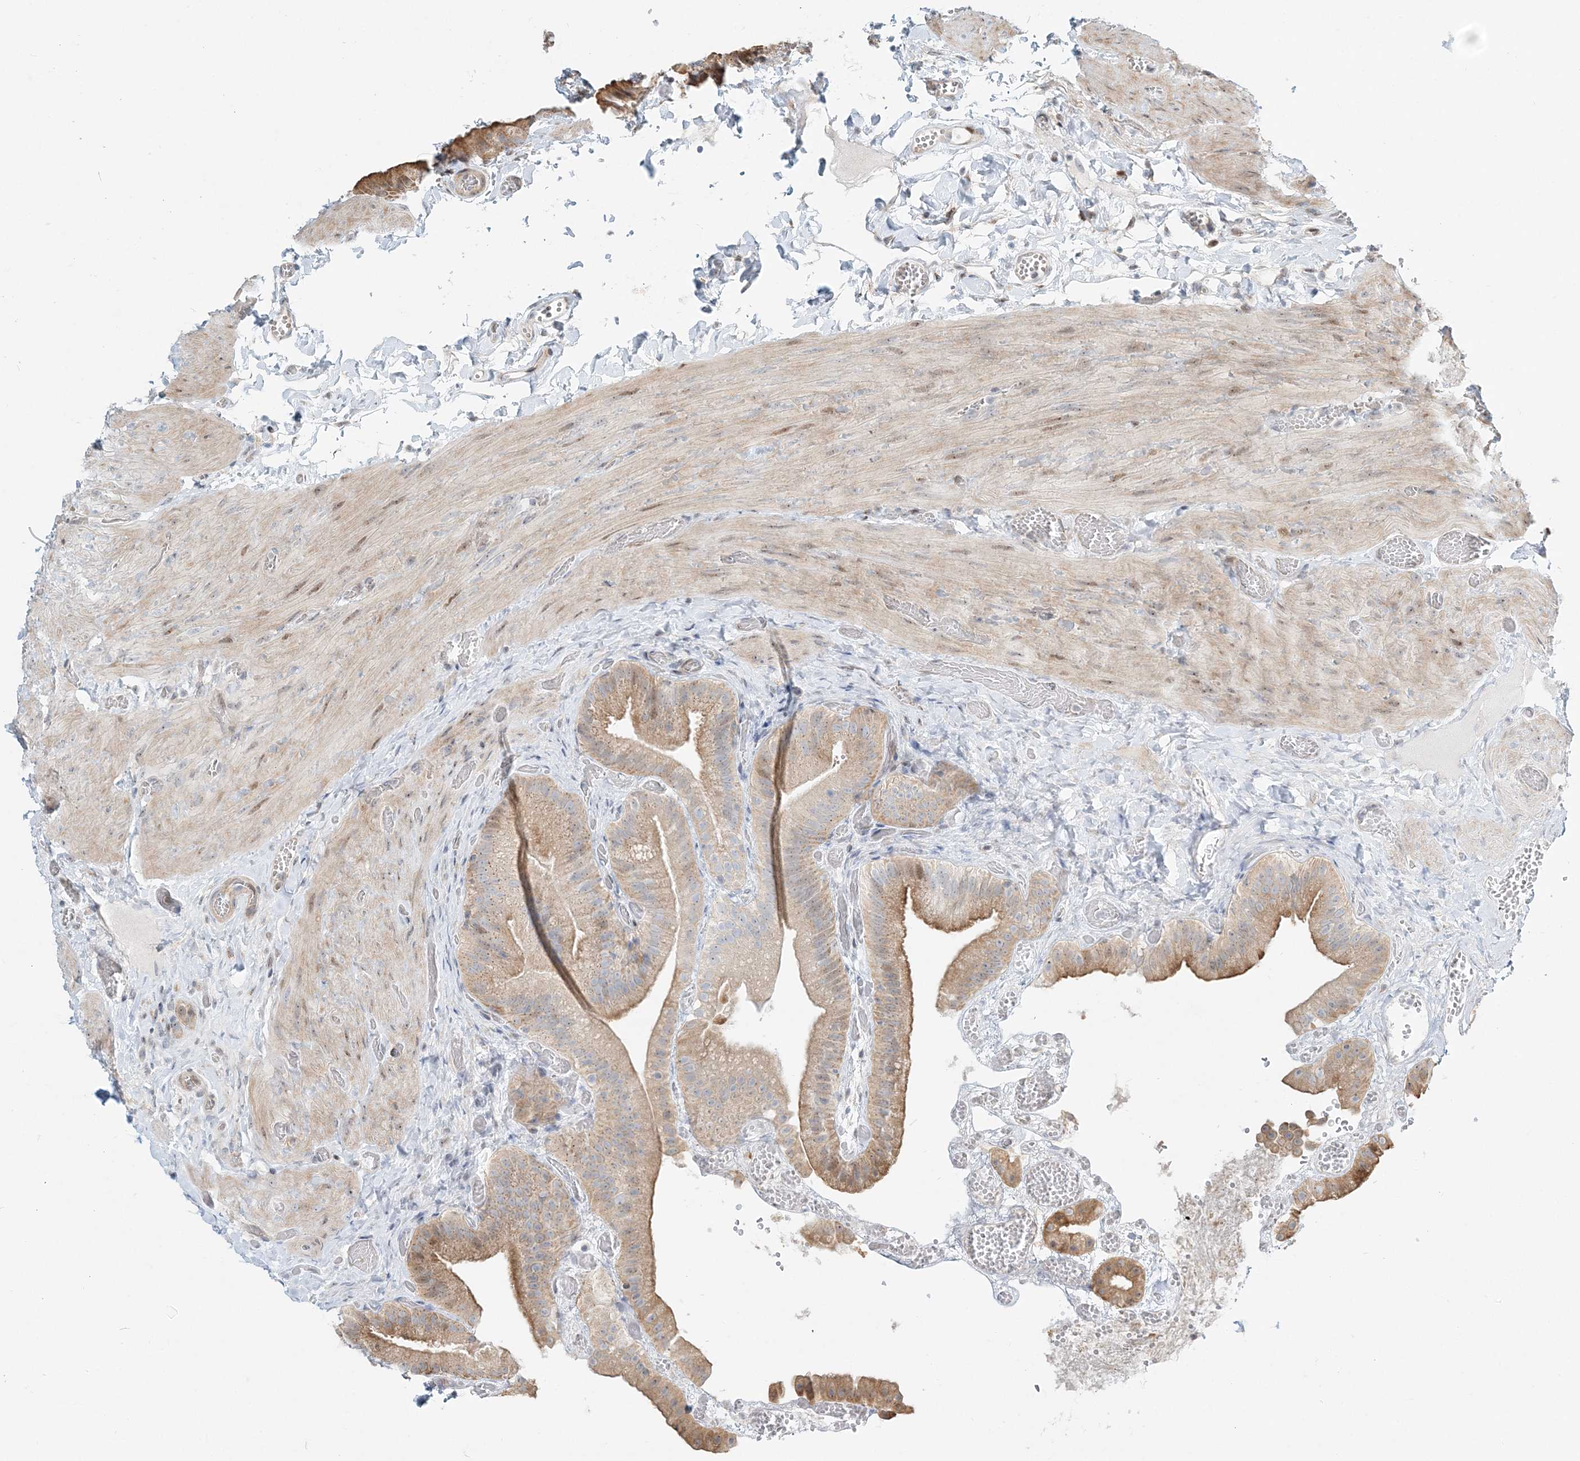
{"staining": {"intensity": "moderate", "quantity": "25%-75%", "location": "cytoplasmic/membranous"}, "tissue": "gallbladder", "cell_type": "Glandular cells", "image_type": "normal", "snomed": [{"axis": "morphology", "description": "Normal tissue, NOS"}, {"axis": "topography", "description": "Gallbladder"}], "caption": "The photomicrograph exhibits a brown stain indicating the presence of a protein in the cytoplasmic/membranous of glandular cells in gallbladder. (Stains: DAB (3,3'-diaminobenzidine) in brown, nuclei in blue, Microscopy: brightfield microscopy at high magnification).", "gene": "CXXC5", "patient": {"sex": "female", "age": 64}}